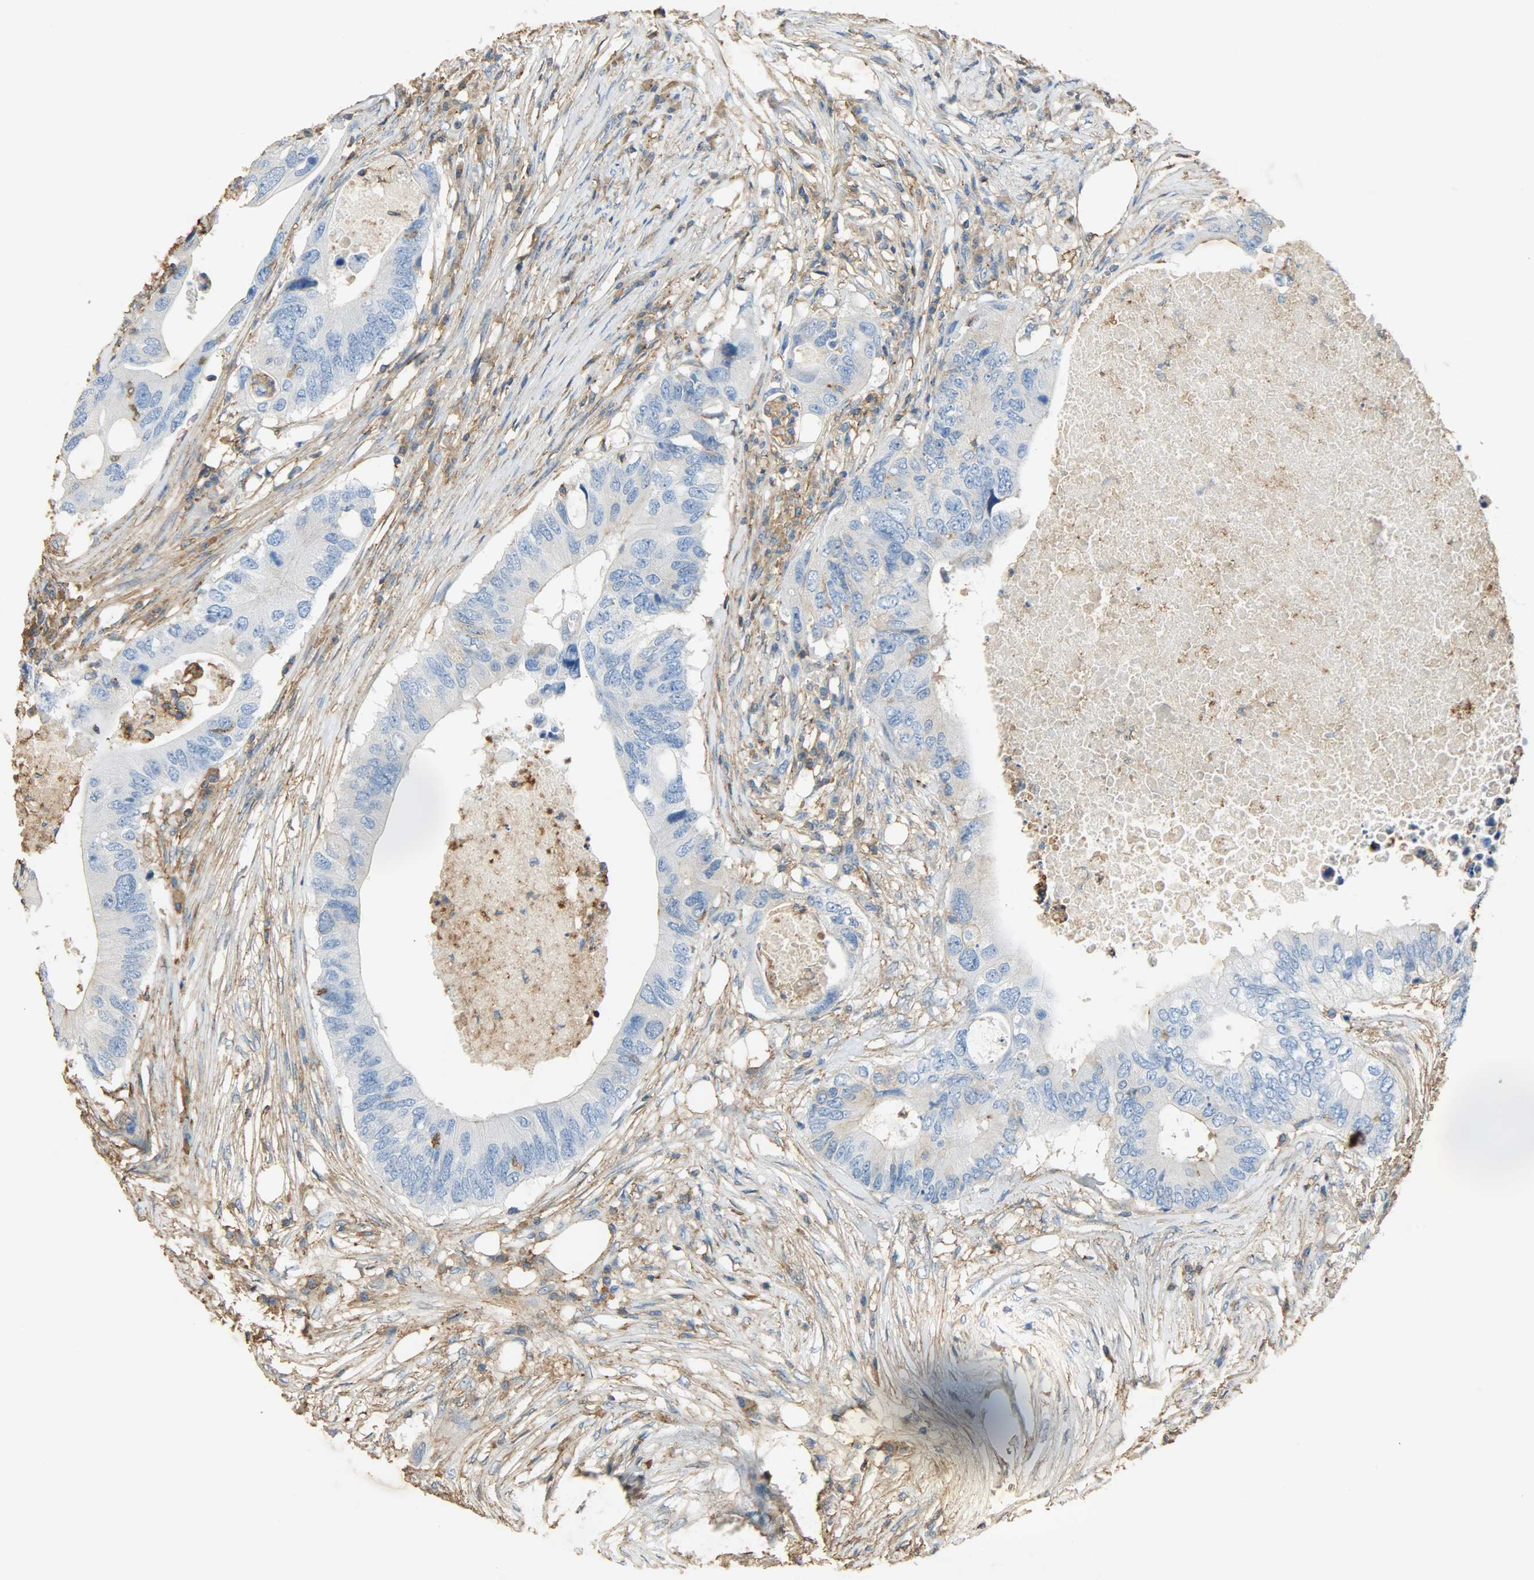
{"staining": {"intensity": "negative", "quantity": "none", "location": "none"}, "tissue": "colorectal cancer", "cell_type": "Tumor cells", "image_type": "cancer", "snomed": [{"axis": "morphology", "description": "Adenocarcinoma, NOS"}, {"axis": "topography", "description": "Colon"}], "caption": "A histopathology image of human colorectal cancer is negative for staining in tumor cells. (IHC, brightfield microscopy, high magnification).", "gene": "ANXA6", "patient": {"sex": "male", "age": 71}}